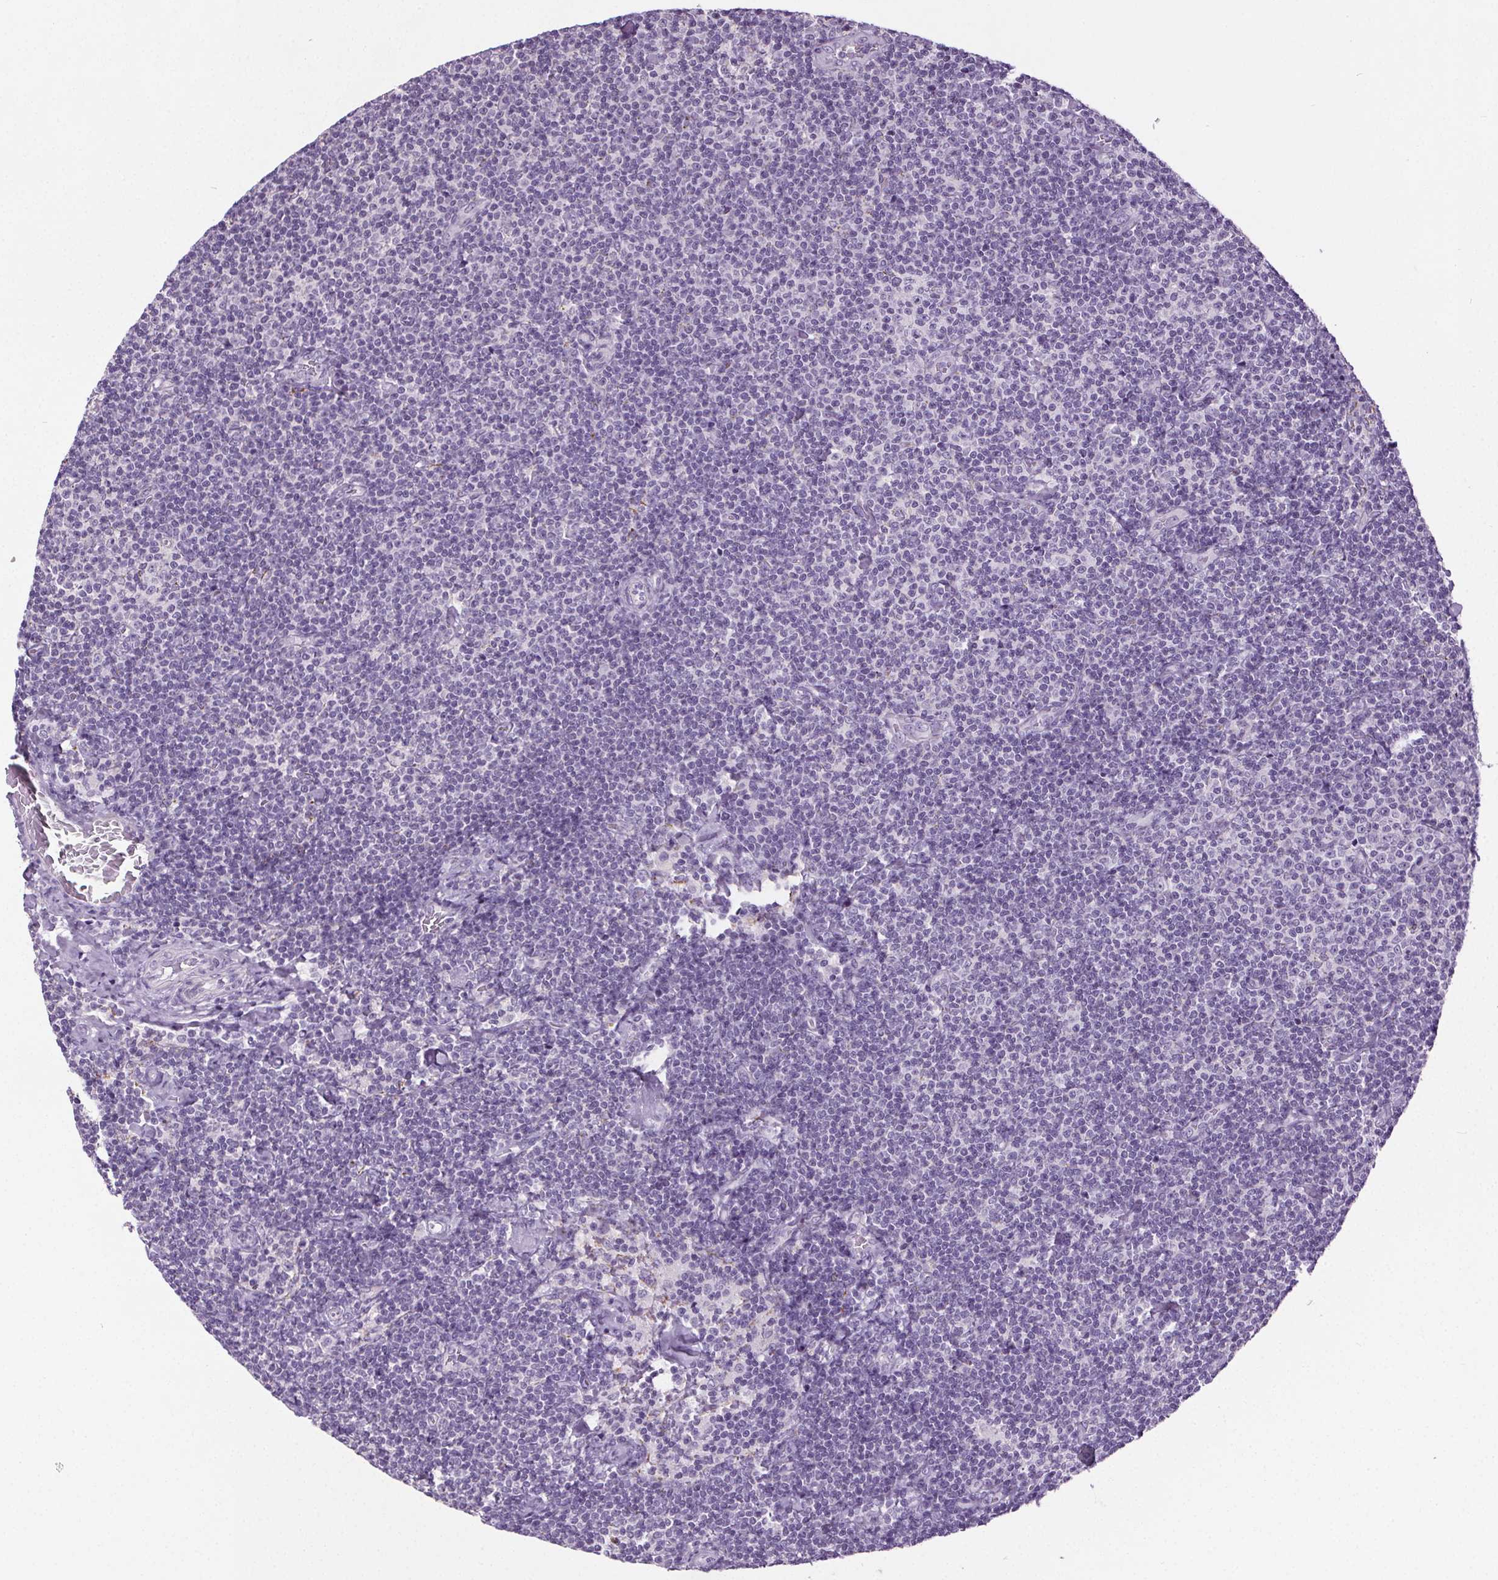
{"staining": {"intensity": "negative", "quantity": "none", "location": "none"}, "tissue": "lymphoma", "cell_type": "Tumor cells", "image_type": "cancer", "snomed": [{"axis": "morphology", "description": "Malignant lymphoma, non-Hodgkin's type, Low grade"}, {"axis": "topography", "description": "Lymph node"}], "caption": "Immunohistochemistry of low-grade malignant lymphoma, non-Hodgkin's type reveals no staining in tumor cells.", "gene": "GPIHBP1", "patient": {"sex": "male", "age": 81}}